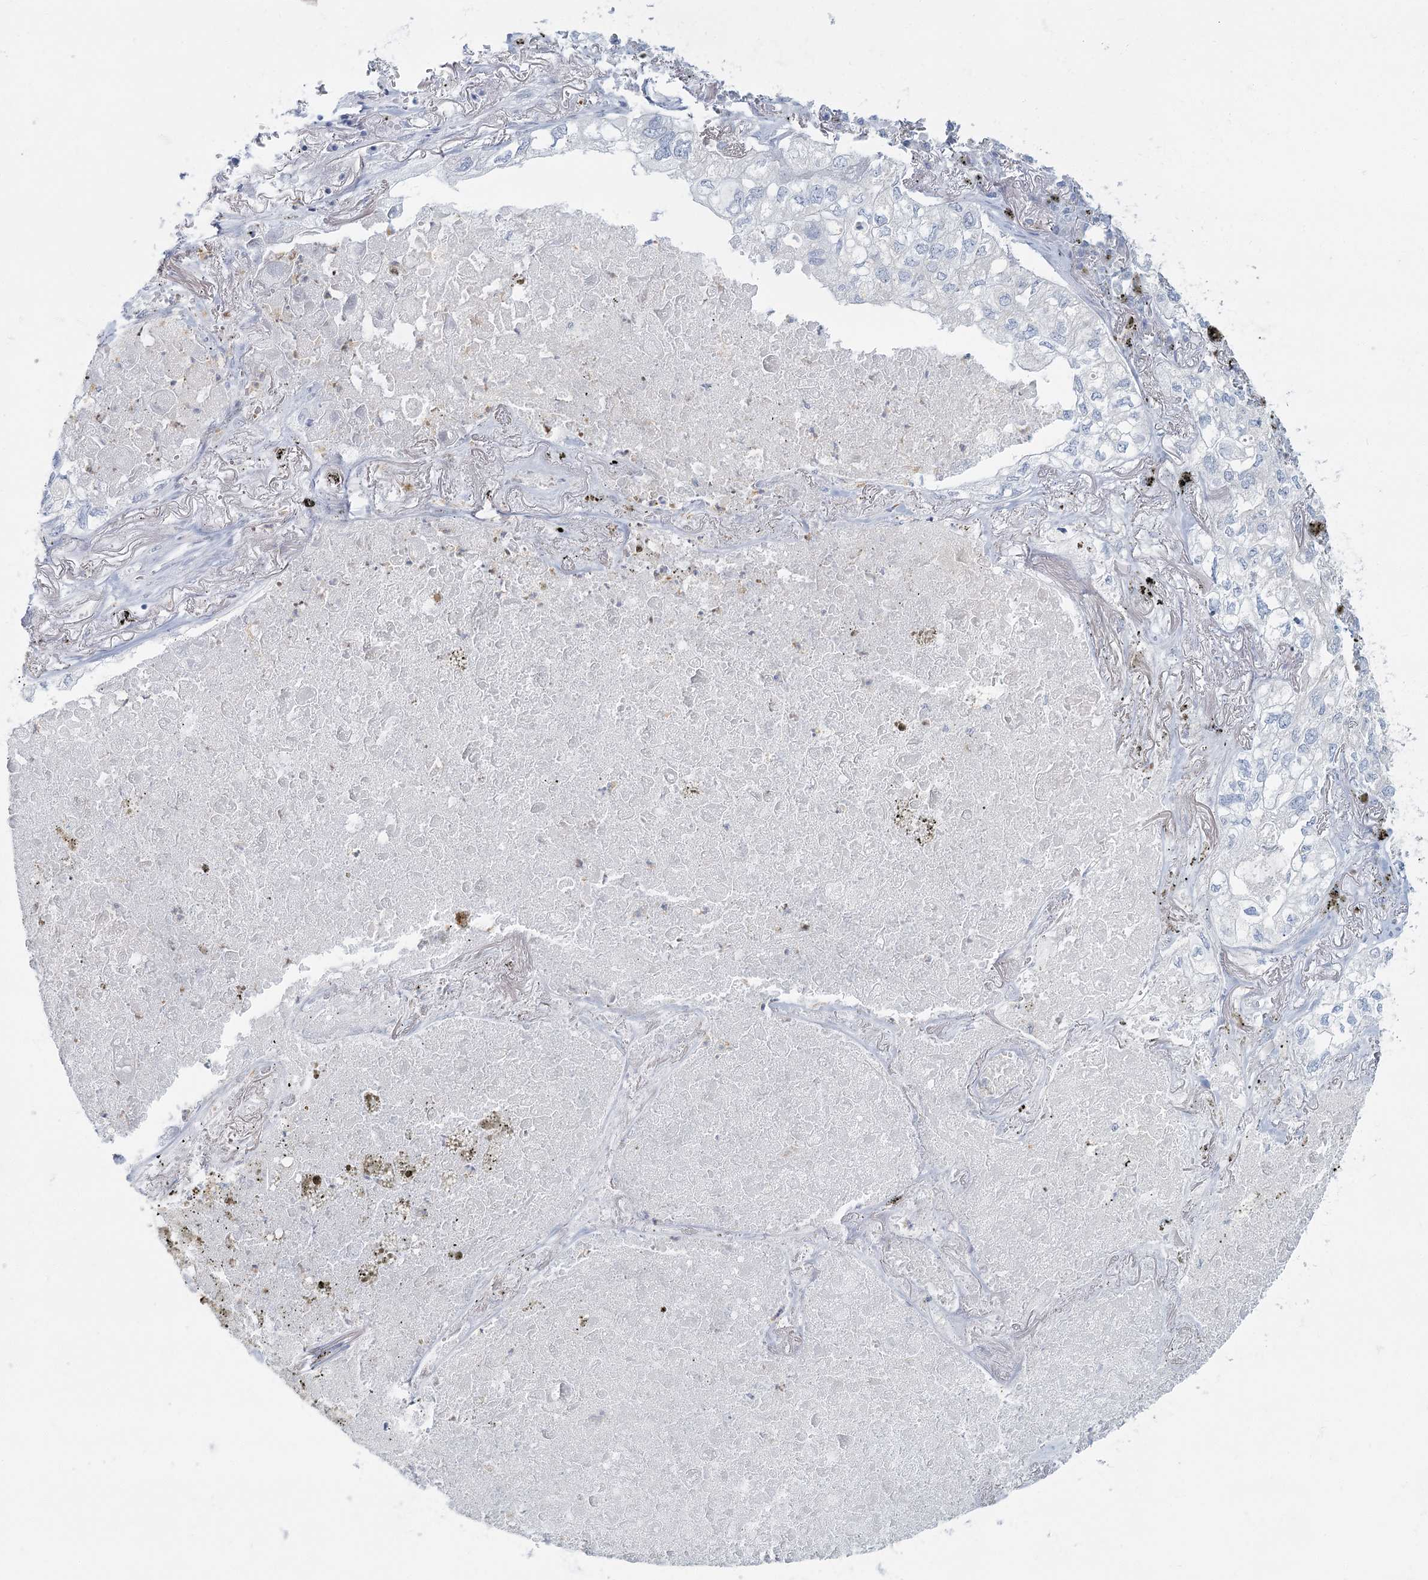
{"staining": {"intensity": "negative", "quantity": "none", "location": "none"}, "tissue": "lung cancer", "cell_type": "Tumor cells", "image_type": "cancer", "snomed": [{"axis": "morphology", "description": "Adenocarcinoma, NOS"}, {"axis": "topography", "description": "Lung"}], "caption": "Lung adenocarcinoma was stained to show a protein in brown. There is no significant positivity in tumor cells.", "gene": "FAM110C", "patient": {"sex": "male", "age": 65}}